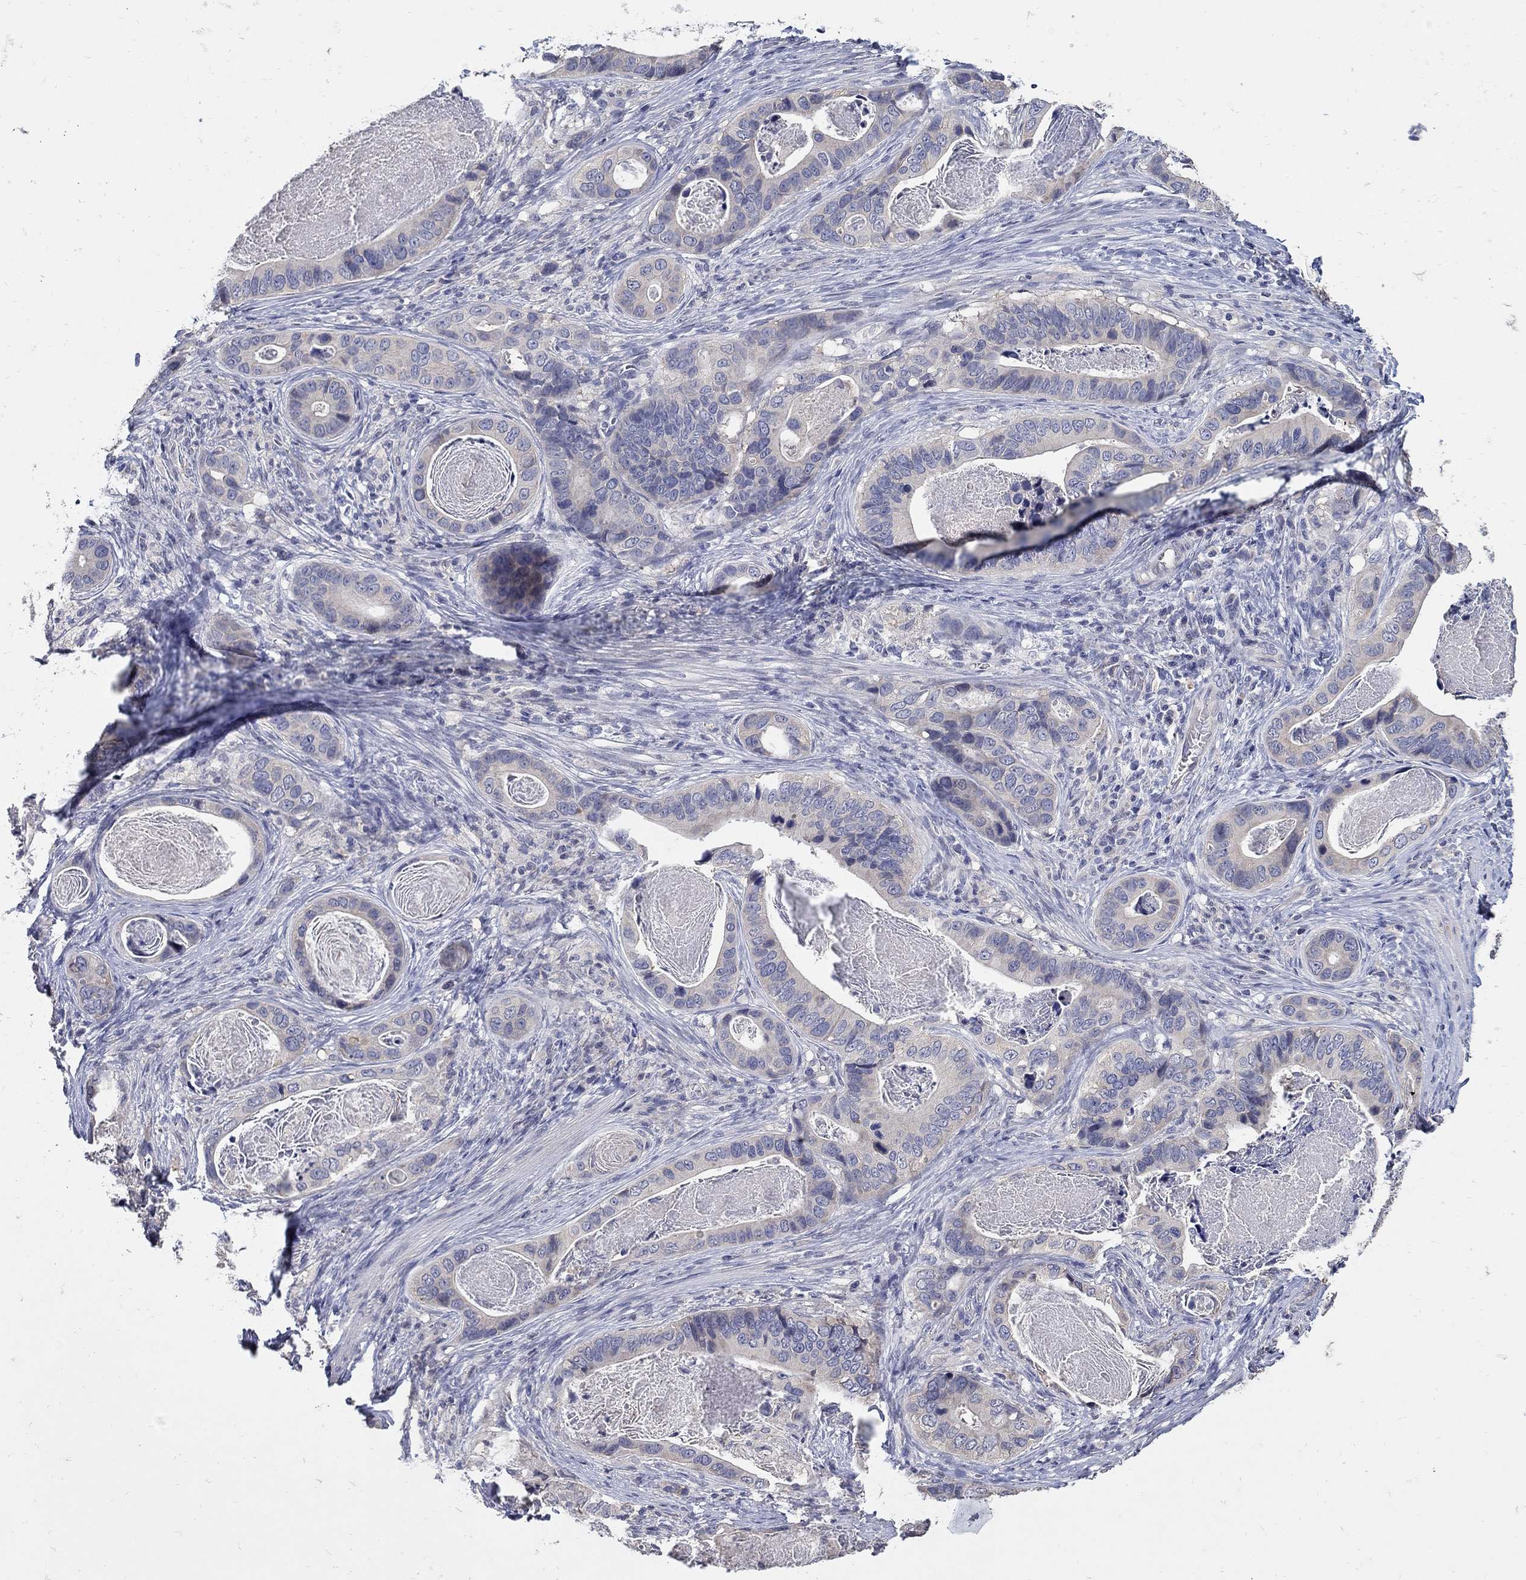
{"staining": {"intensity": "negative", "quantity": "none", "location": "none"}, "tissue": "stomach cancer", "cell_type": "Tumor cells", "image_type": "cancer", "snomed": [{"axis": "morphology", "description": "Adenocarcinoma, NOS"}, {"axis": "topography", "description": "Stomach"}], "caption": "A high-resolution photomicrograph shows immunohistochemistry (IHC) staining of adenocarcinoma (stomach), which shows no significant staining in tumor cells.", "gene": "CETN1", "patient": {"sex": "male", "age": 84}}